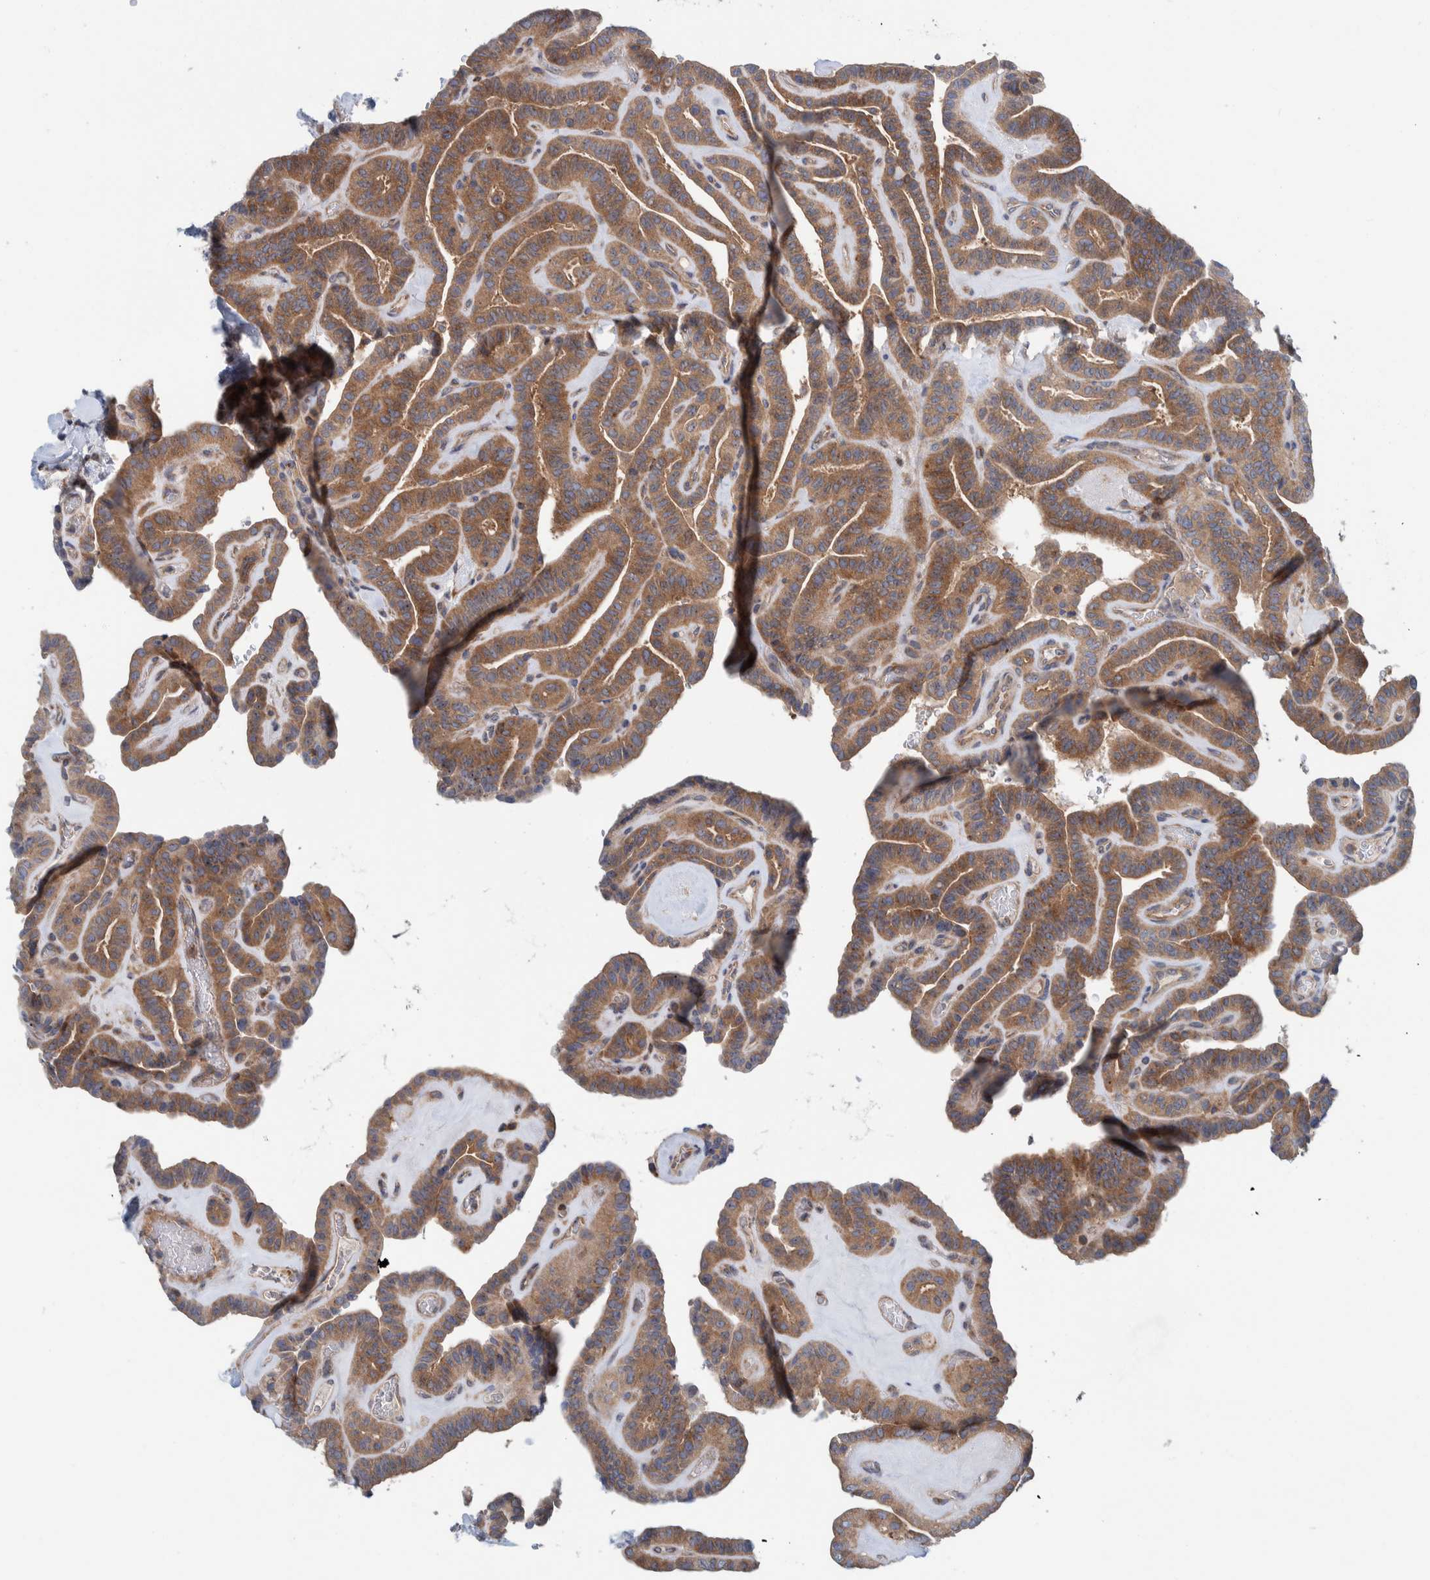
{"staining": {"intensity": "moderate", "quantity": ">75%", "location": "cytoplasmic/membranous"}, "tissue": "thyroid cancer", "cell_type": "Tumor cells", "image_type": "cancer", "snomed": [{"axis": "morphology", "description": "Papillary adenocarcinoma, NOS"}, {"axis": "topography", "description": "Thyroid gland"}], "caption": "Immunohistochemical staining of human thyroid cancer demonstrates medium levels of moderate cytoplasmic/membranous staining in about >75% of tumor cells.", "gene": "CCM2", "patient": {"sex": "male", "age": 77}}